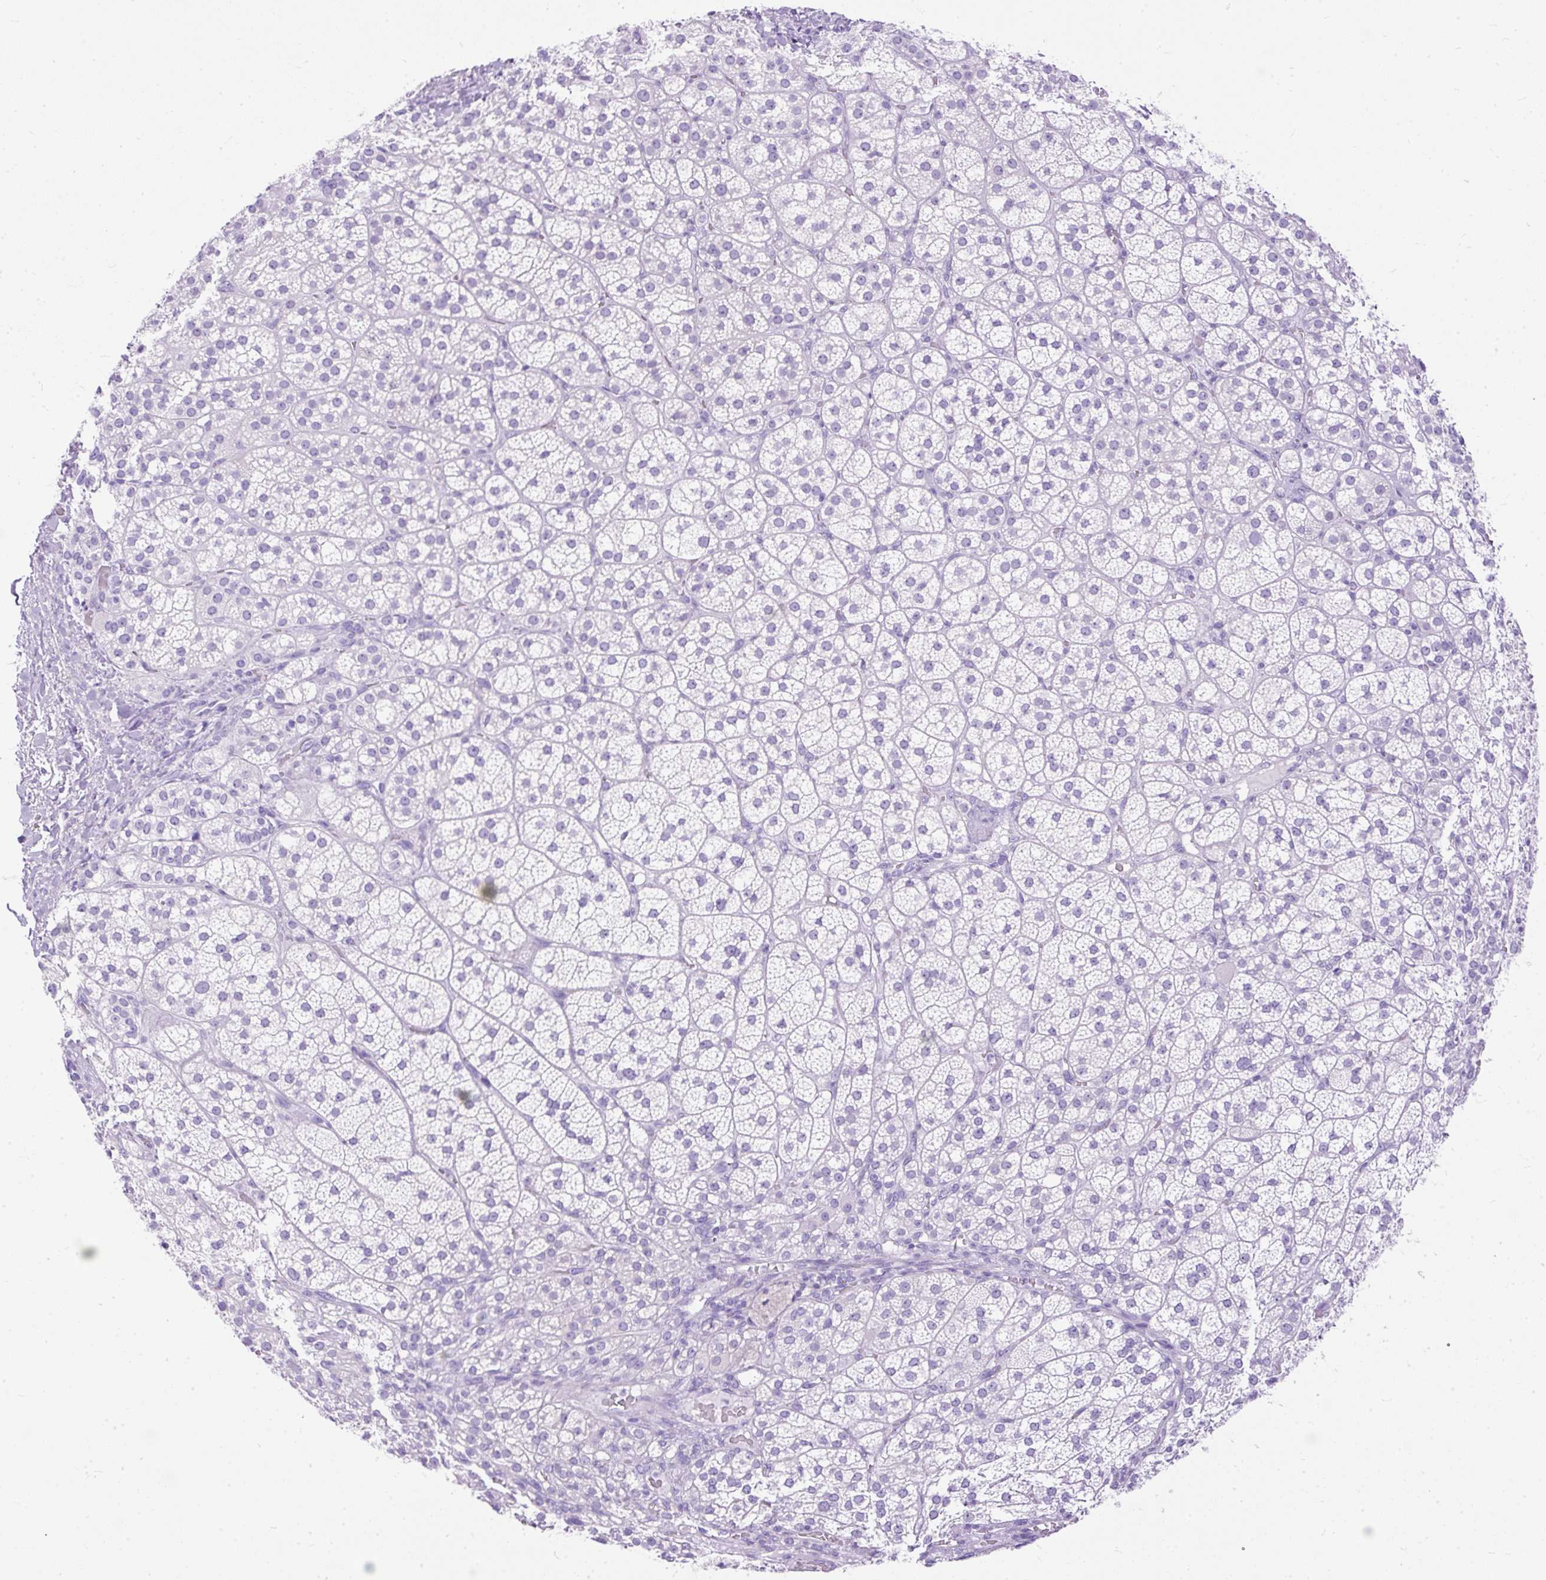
{"staining": {"intensity": "negative", "quantity": "none", "location": "none"}, "tissue": "adrenal gland", "cell_type": "Glandular cells", "image_type": "normal", "snomed": [{"axis": "morphology", "description": "Normal tissue, NOS"}, {"axis": "topography", "description": "Adrenal gland"}], "caption": "The micrograph demonstrates no significant staining in glandular cells of adrenal gland. (Brightfield microscopy of DAB immunohistochemistry (IHC) at high magnification).", "gene": "HEY1", "patient": {"sex": "female", "age": 60}}